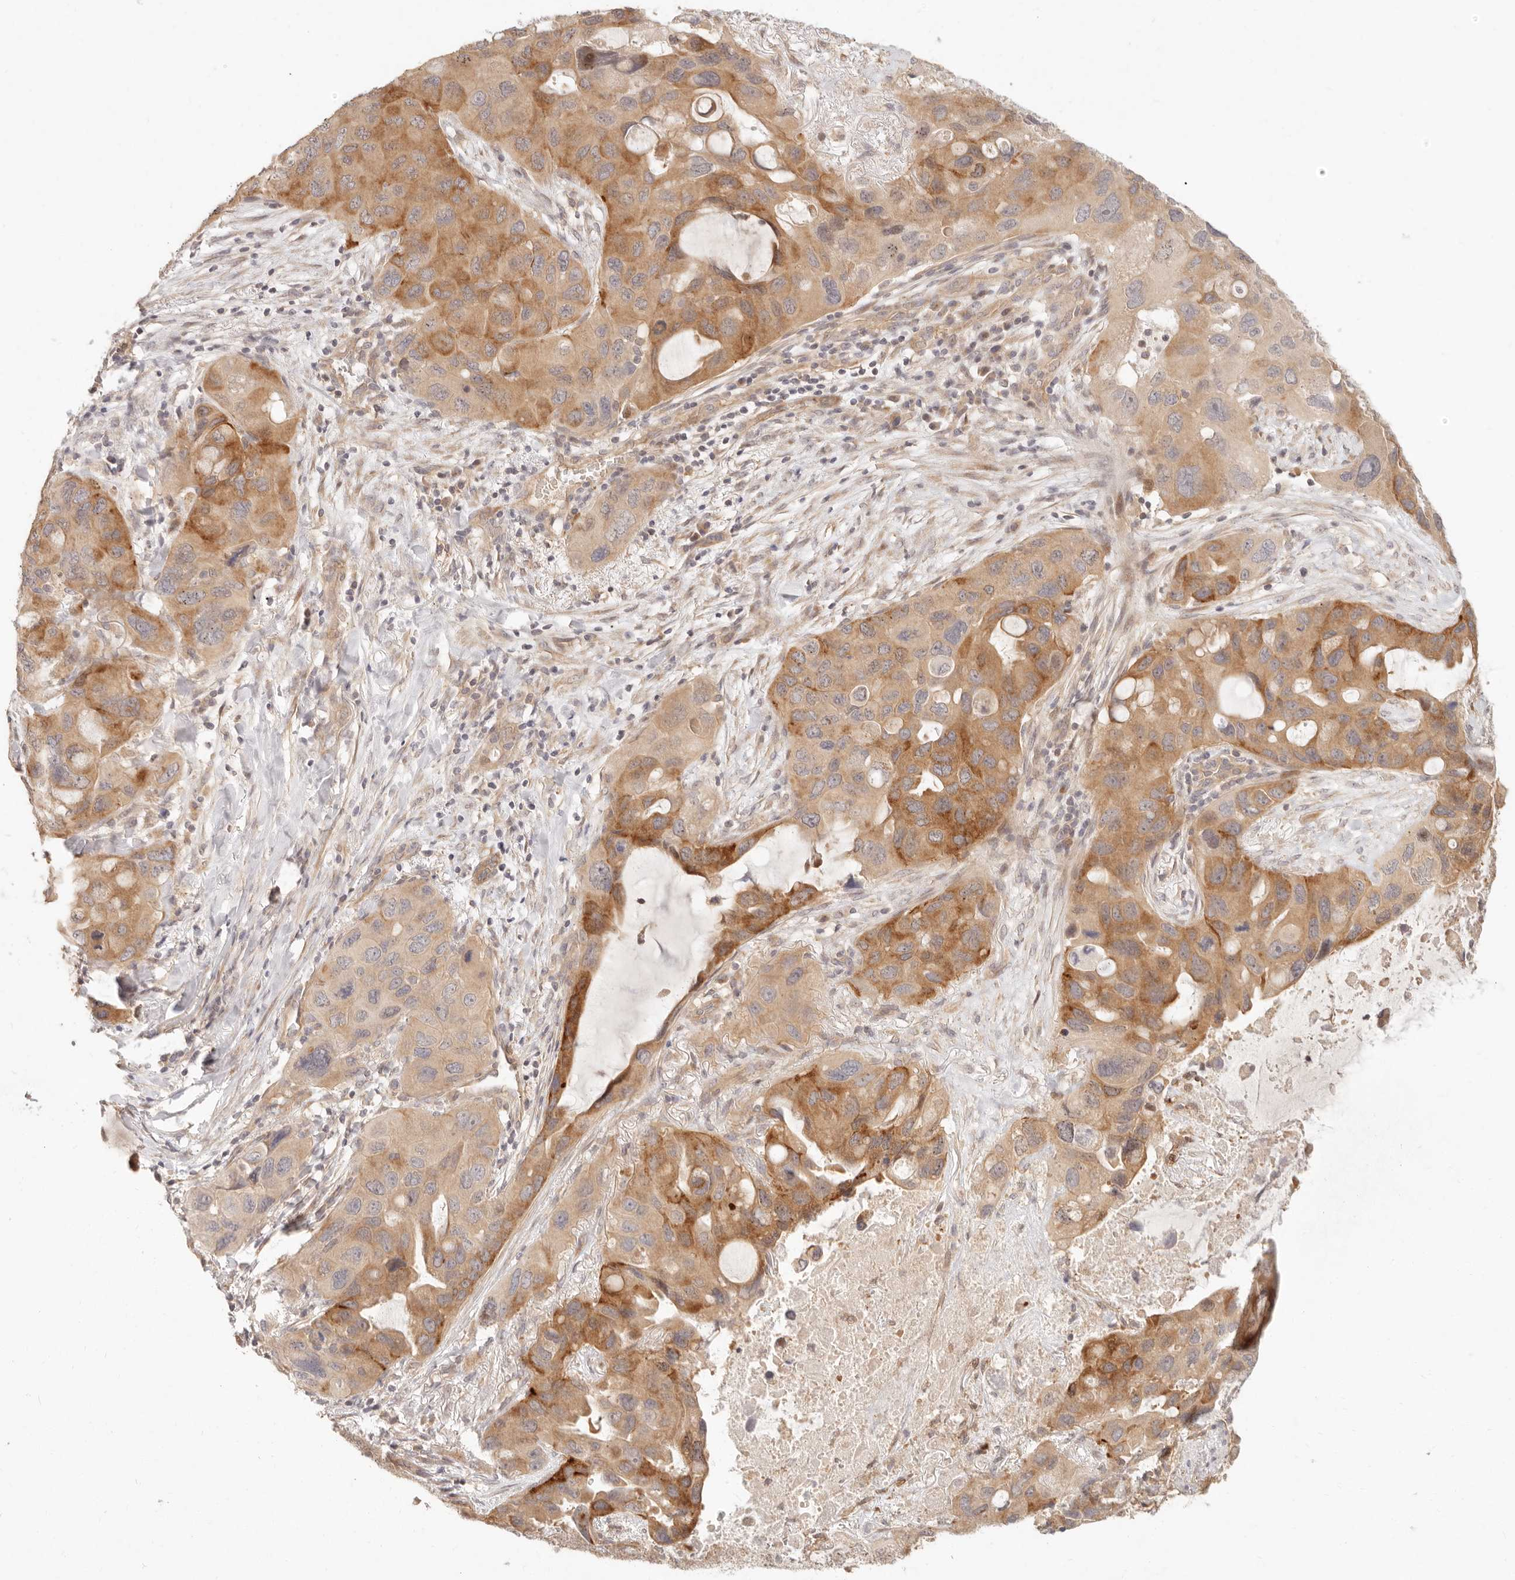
{"staining": {"intensity": "moderate", "quantity": ">75%", "location": "cytoplasmic/membranous"}, "tissue": "lung cancer", "cell_type": "Tumor cells", "image_type": "cancer", "snomed": [{"axis": "morphology", "description": "Squamous cell carcinoma, NOS"}, {"axis": "topography", "description": "Lung"}], "caption": "DAB immunohistochemical staining of human lung cancer demonstrates moderate cytoplasmic/membranous protein staining in about >75% of tumor cells.", "gene": "PPP1R3B", "patient": {"sex": "female", "age": 73}}